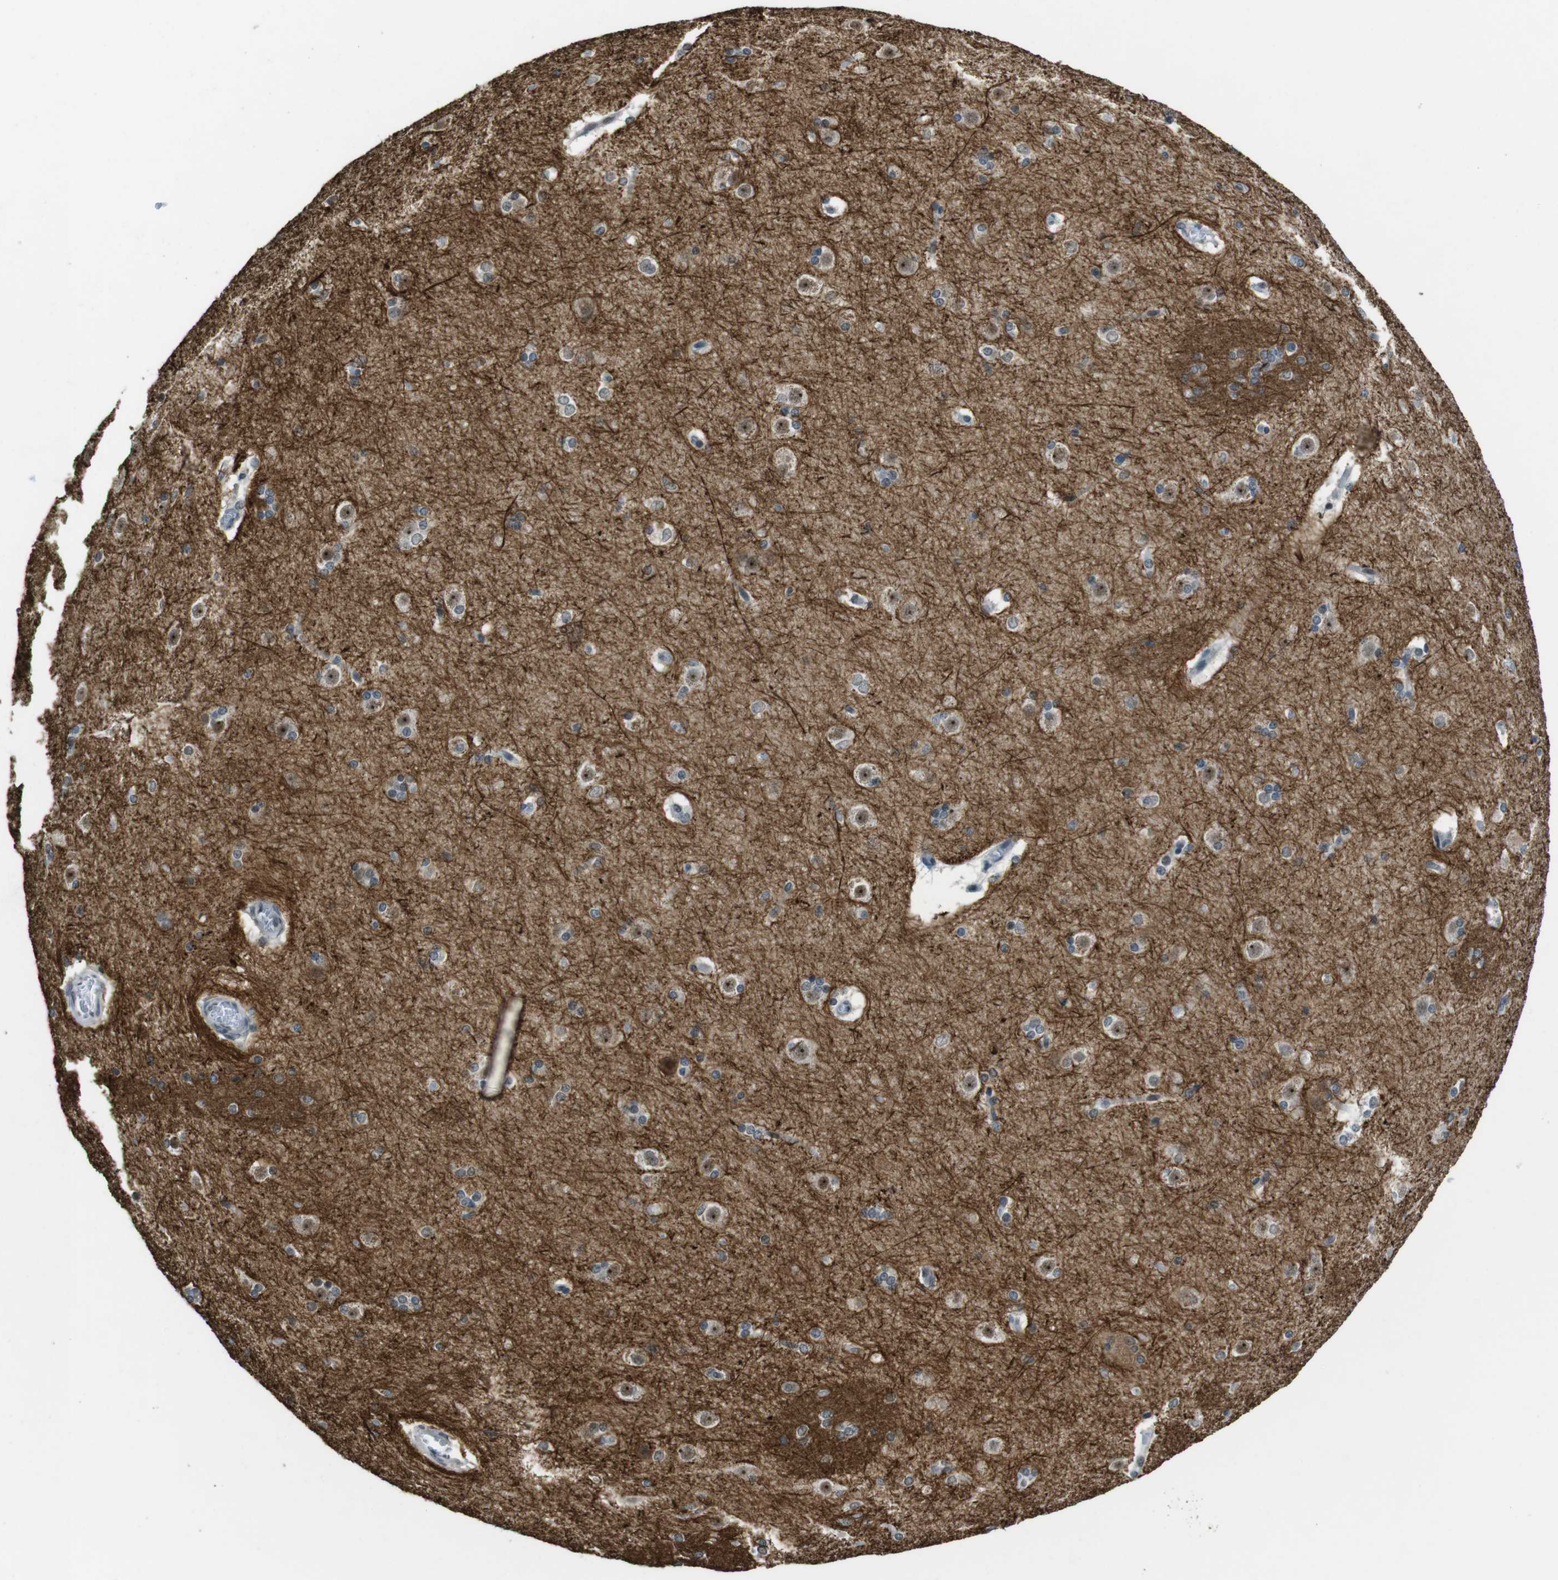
{"staining": {"intensity": "weak", "quantity": "<25%", "location": "nuclear"}, "tissue": "caudate", "cell_type": "Glial cells", "image_type": "normal", "snomed": [{"axis": "morphology", "description": "Normal tissue, NOS"}, {"axis": "topography", "description": "Lateral ventricle wall"}], "caption": "Normal caudate was stained to show a protein in brown. There is no significant staining in glial cells. The staining was performed using DAB to visualize the protein expression in brown, while the nuclei were stained in blue with hematoxylin (Magnification: 20x).", "gene": "CSNK2B", "patient": {"sex": "female", "age": 19}}